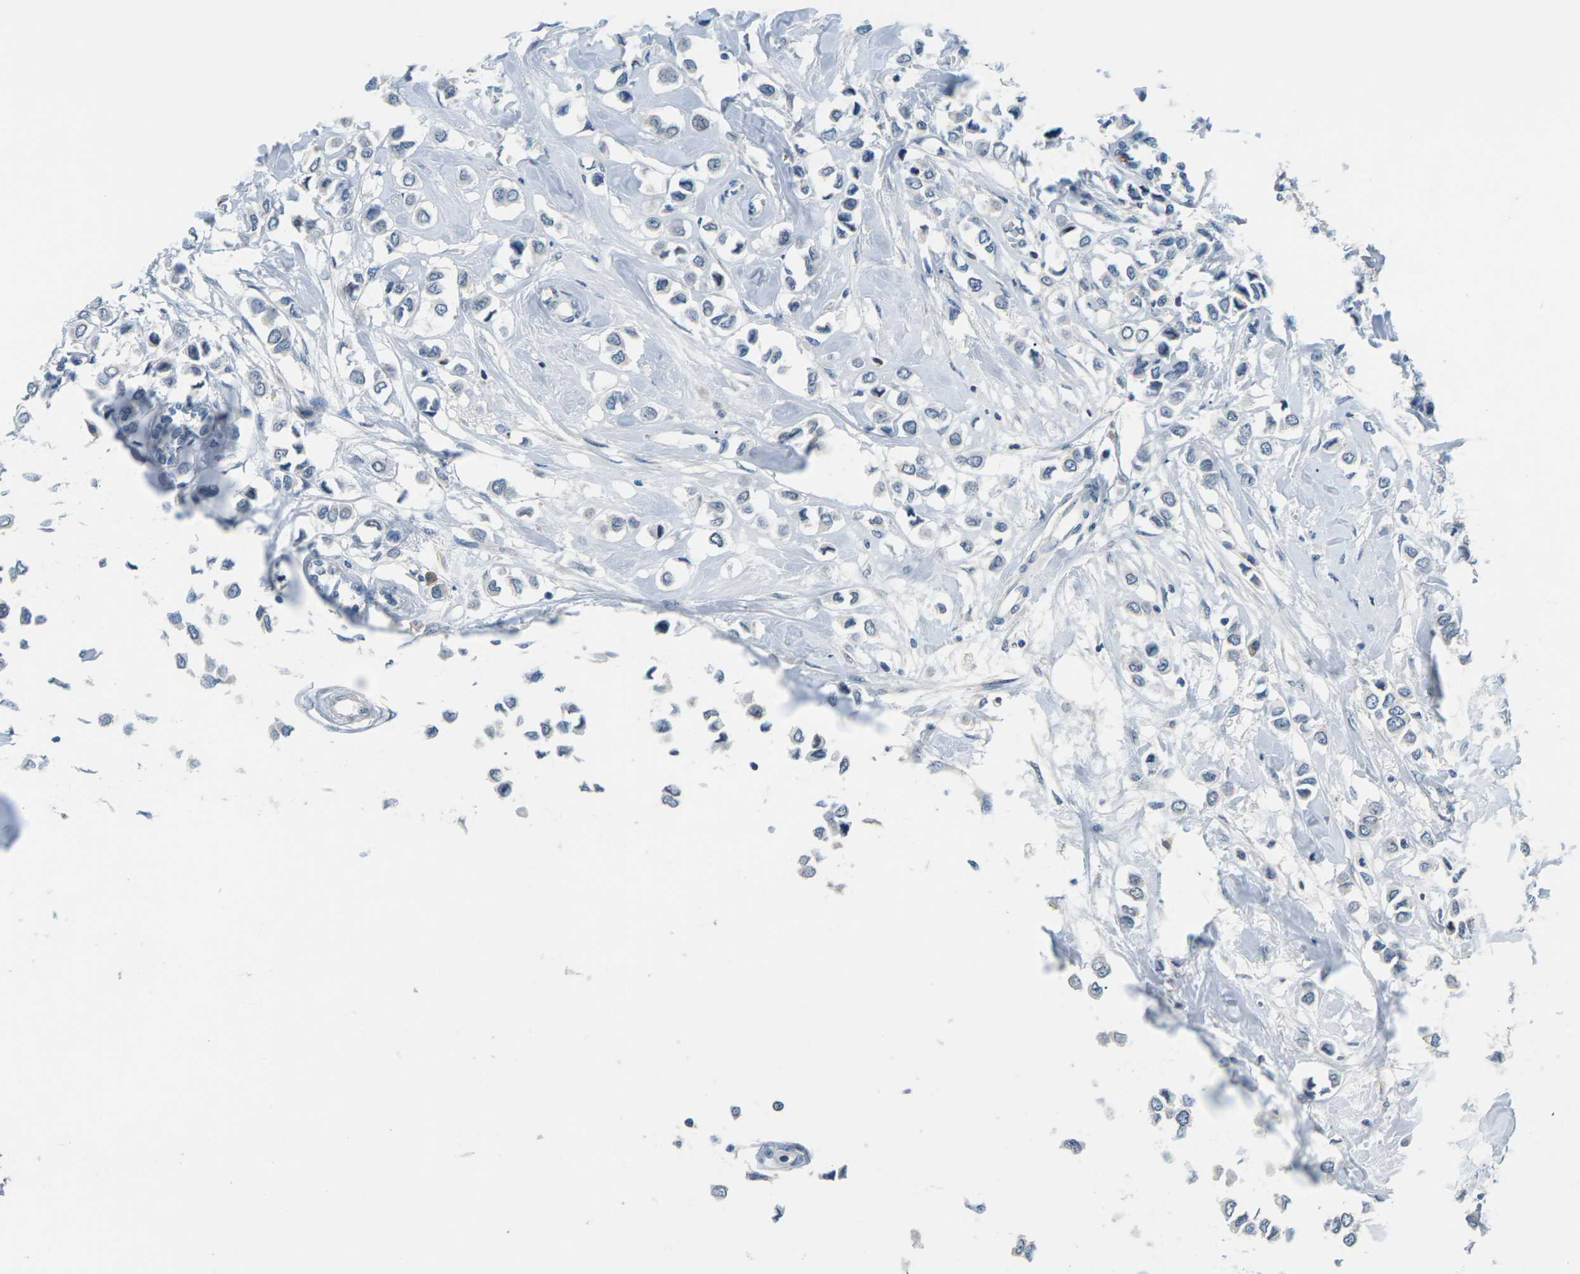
{"staining": {"intensity": "negative", "quantity": "none", "location": "none"}, "tissue": "breast cancer", "cell_type": "Tumor cells", "image_type": "cancer", "snomed": [{"axis": "morphology", "description": "Lobular carcinoma"}, {"axis": "topography", "description": "Breast"}], "caption": "The immunohistochemistry image has no significant positivity in tumor cells of lobular carcinoma (breast) tissue. (DAB (3,3'-diaminobenzidine) immunohistochemistry (IHC) with hematoxylin counter stain).", "gene": "SLC13A3", "patient": {"sex": "female", "age": 51}}